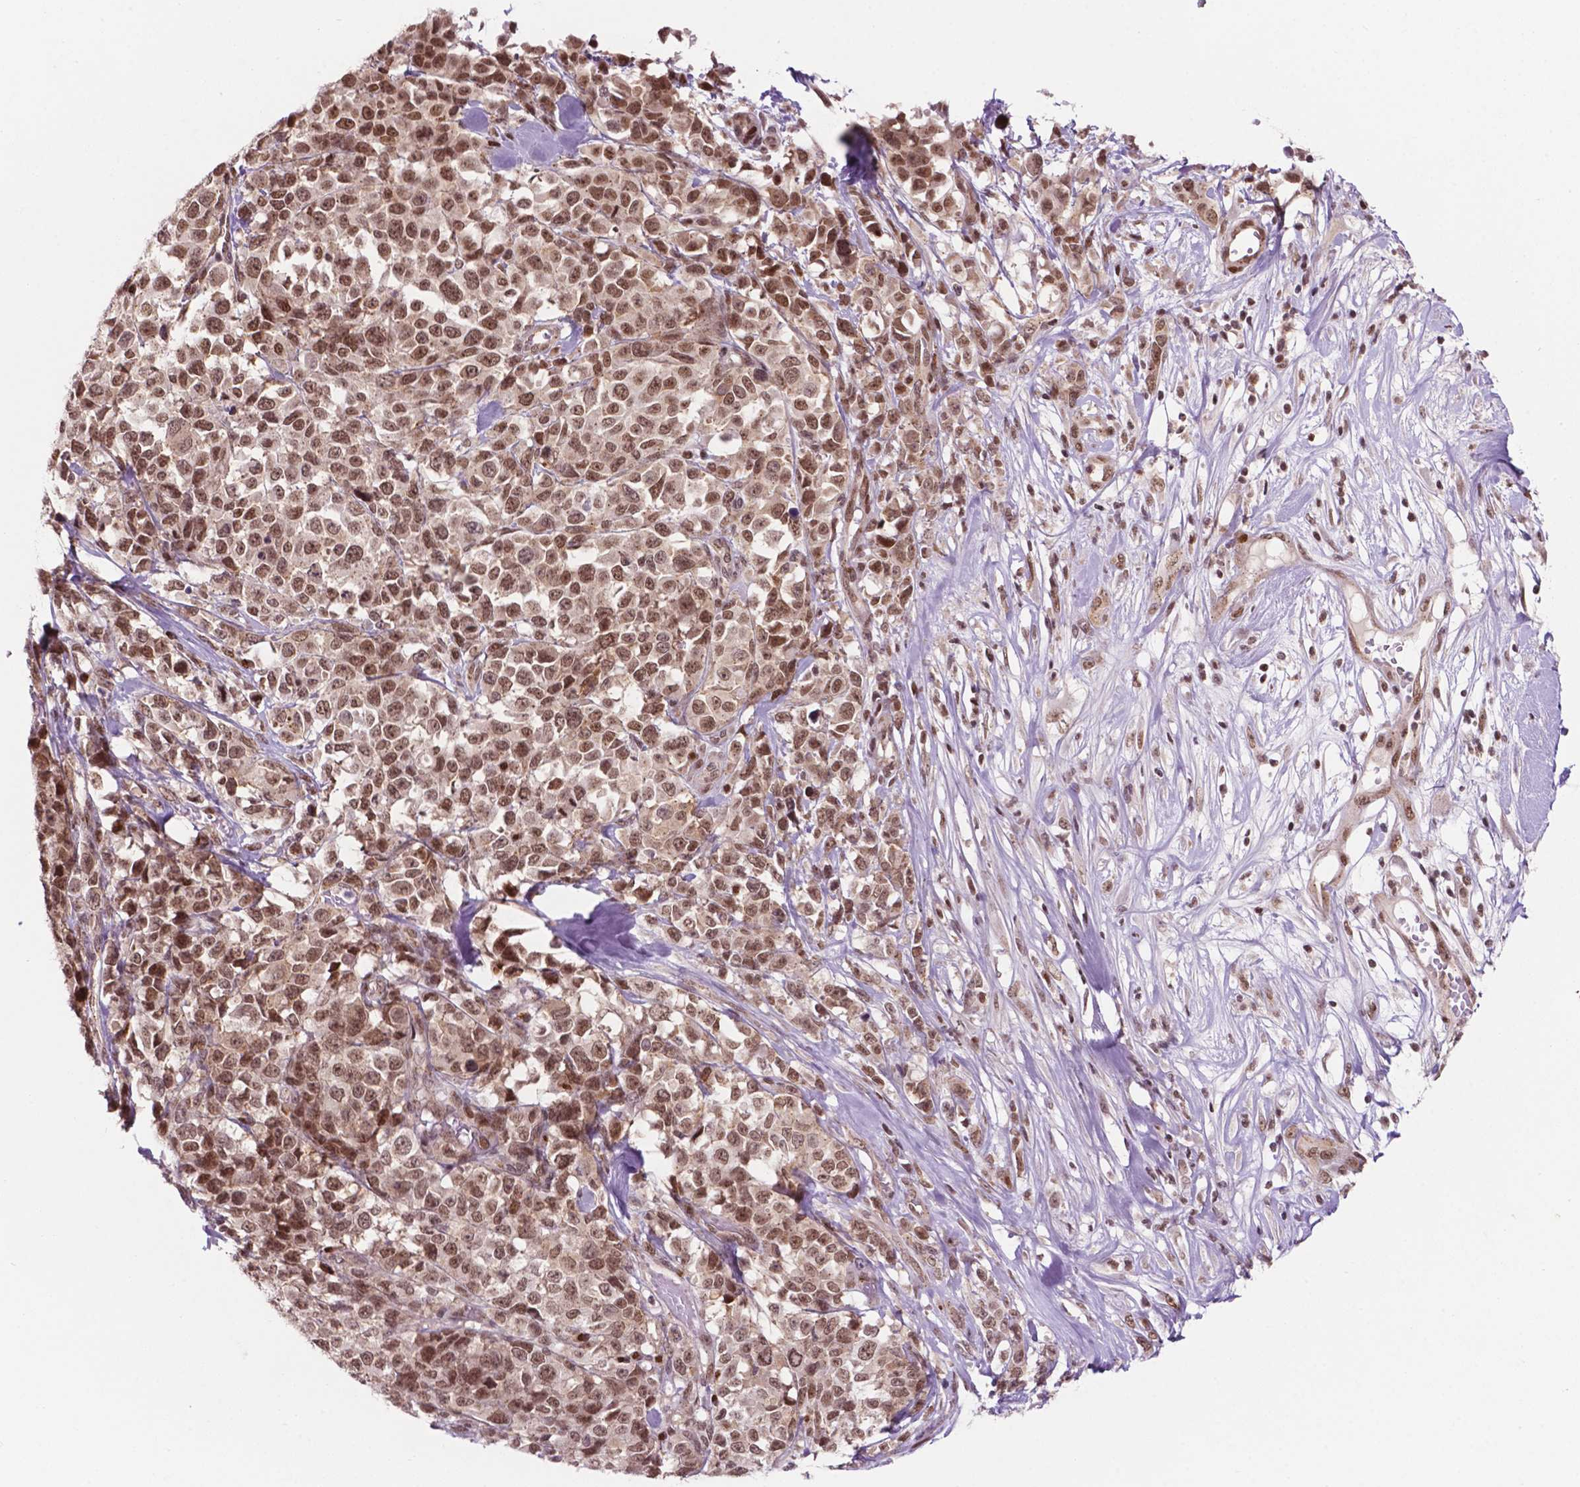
{"staining": {"intensity": "moderate", "quantity": ">75%", "location": "nuclear"}, "tissue": "melanoma", "cell_type": "Tumor cells", "image_type": "cancer", "snomed": [{"axis": "morphology", "description": "Malignant melanoma, Metastatic site"}, {"axis": "topography", "description": "Skin"}], "caption": "Malignant melanoma (metastatic site) stained with immunohistochemistry exhibits moderate nuclear expression in approximately >75% of tumor cells. (Stains: DAB in brown, nuclei in blue, Microscopy: brightfield microscopy at high magnification).", "gene": "PER2", "patient": {"sex": "male", "age": 84}}